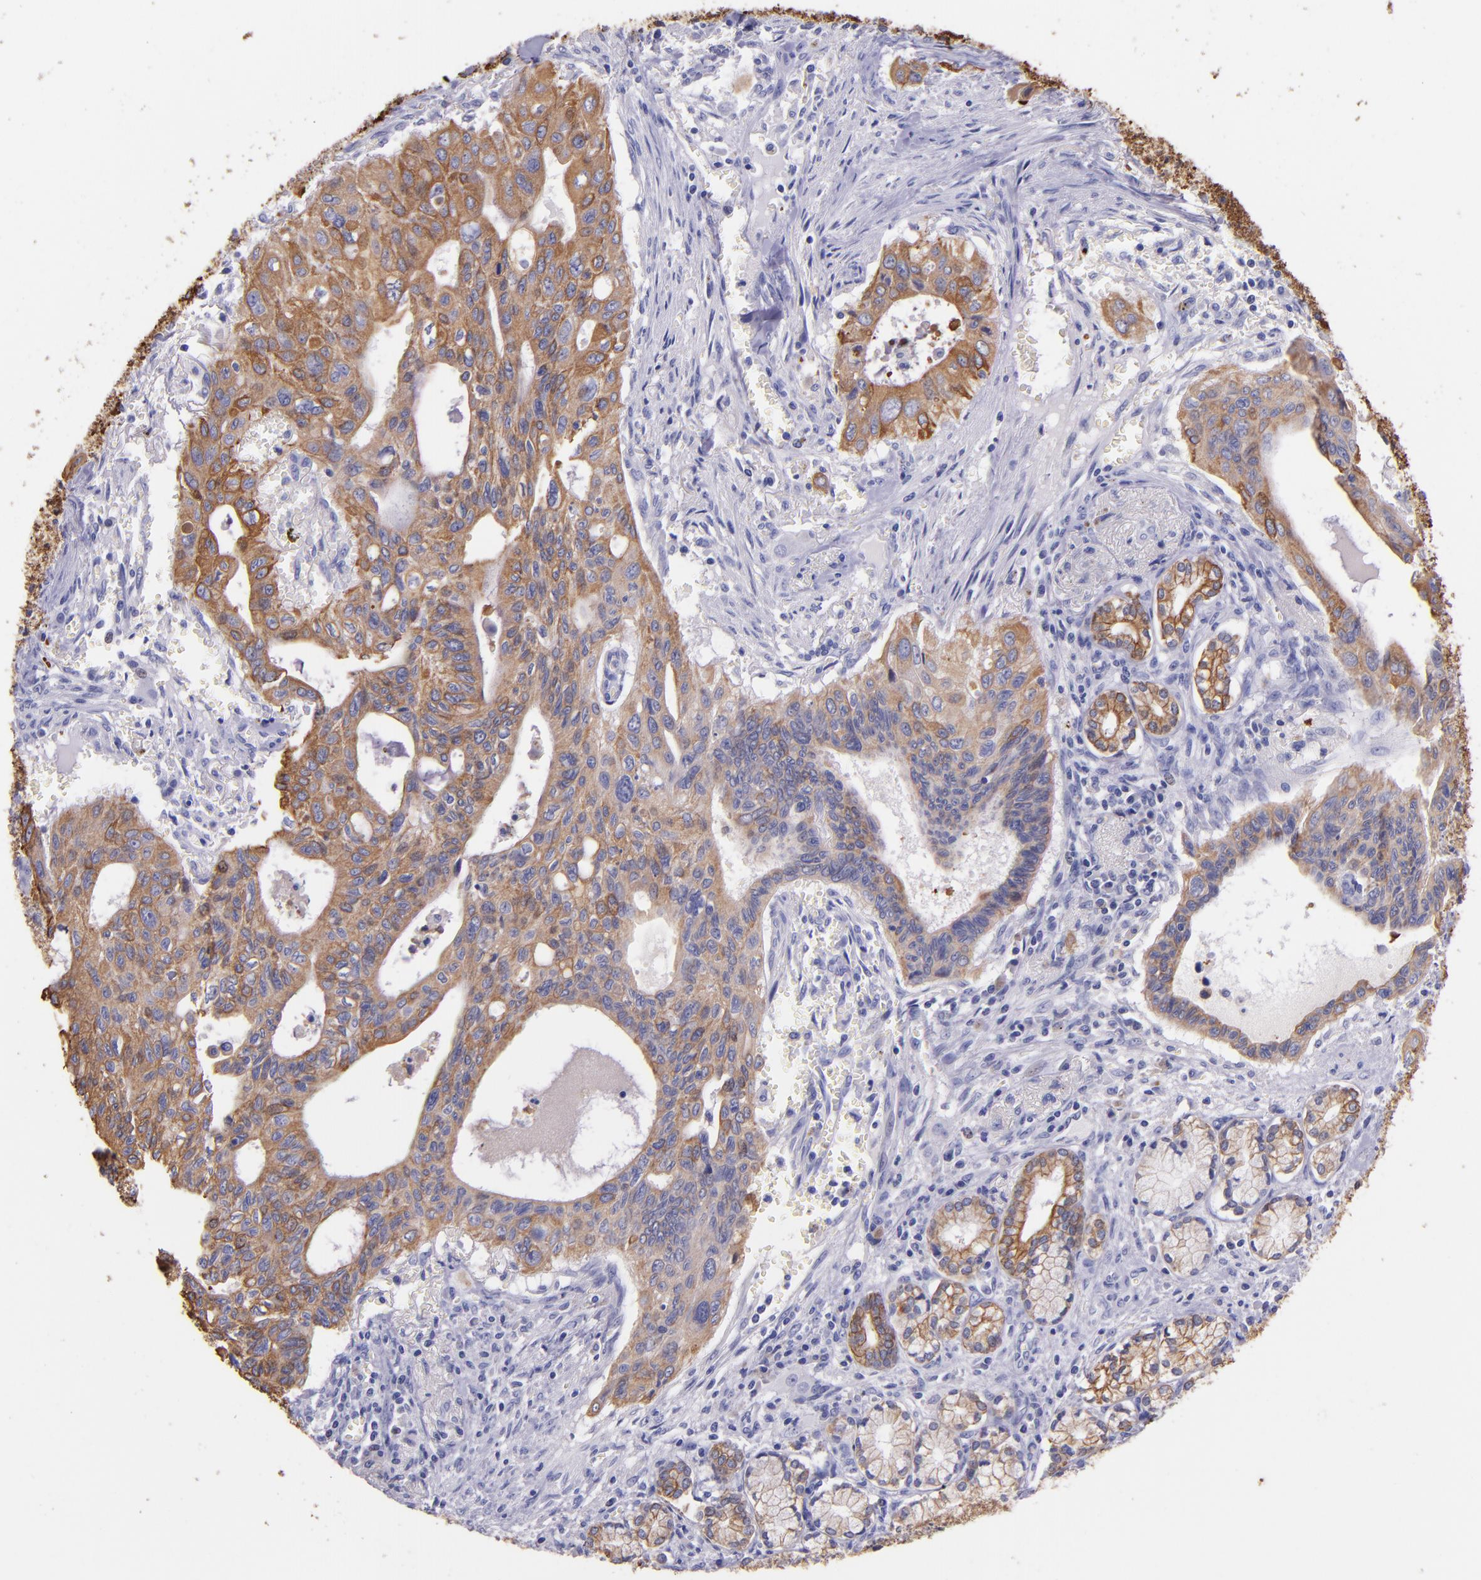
{"staining": {"intensity": "moderate", "quantity": ">75%", "location": "cytoplasmic/membranous"}, "tissue": "pancreatic cancer", "cell_type": "Tumor cells", "image_type": "cancer", "snomed": [{"axis": "morphology", "description": "Adenocarcinoma, NOS"}, {"axis": "topography", "description": "Pancreas"}], "caption": "Adenocarcinoma (pancreatic) was stained to show a protein in brown. There is medium levels of moderate cytoplasmic/membranous staining in about >75% of tumor cells.", "gene": "KRT4", "patient": {"sex": "male", "age": 77}}